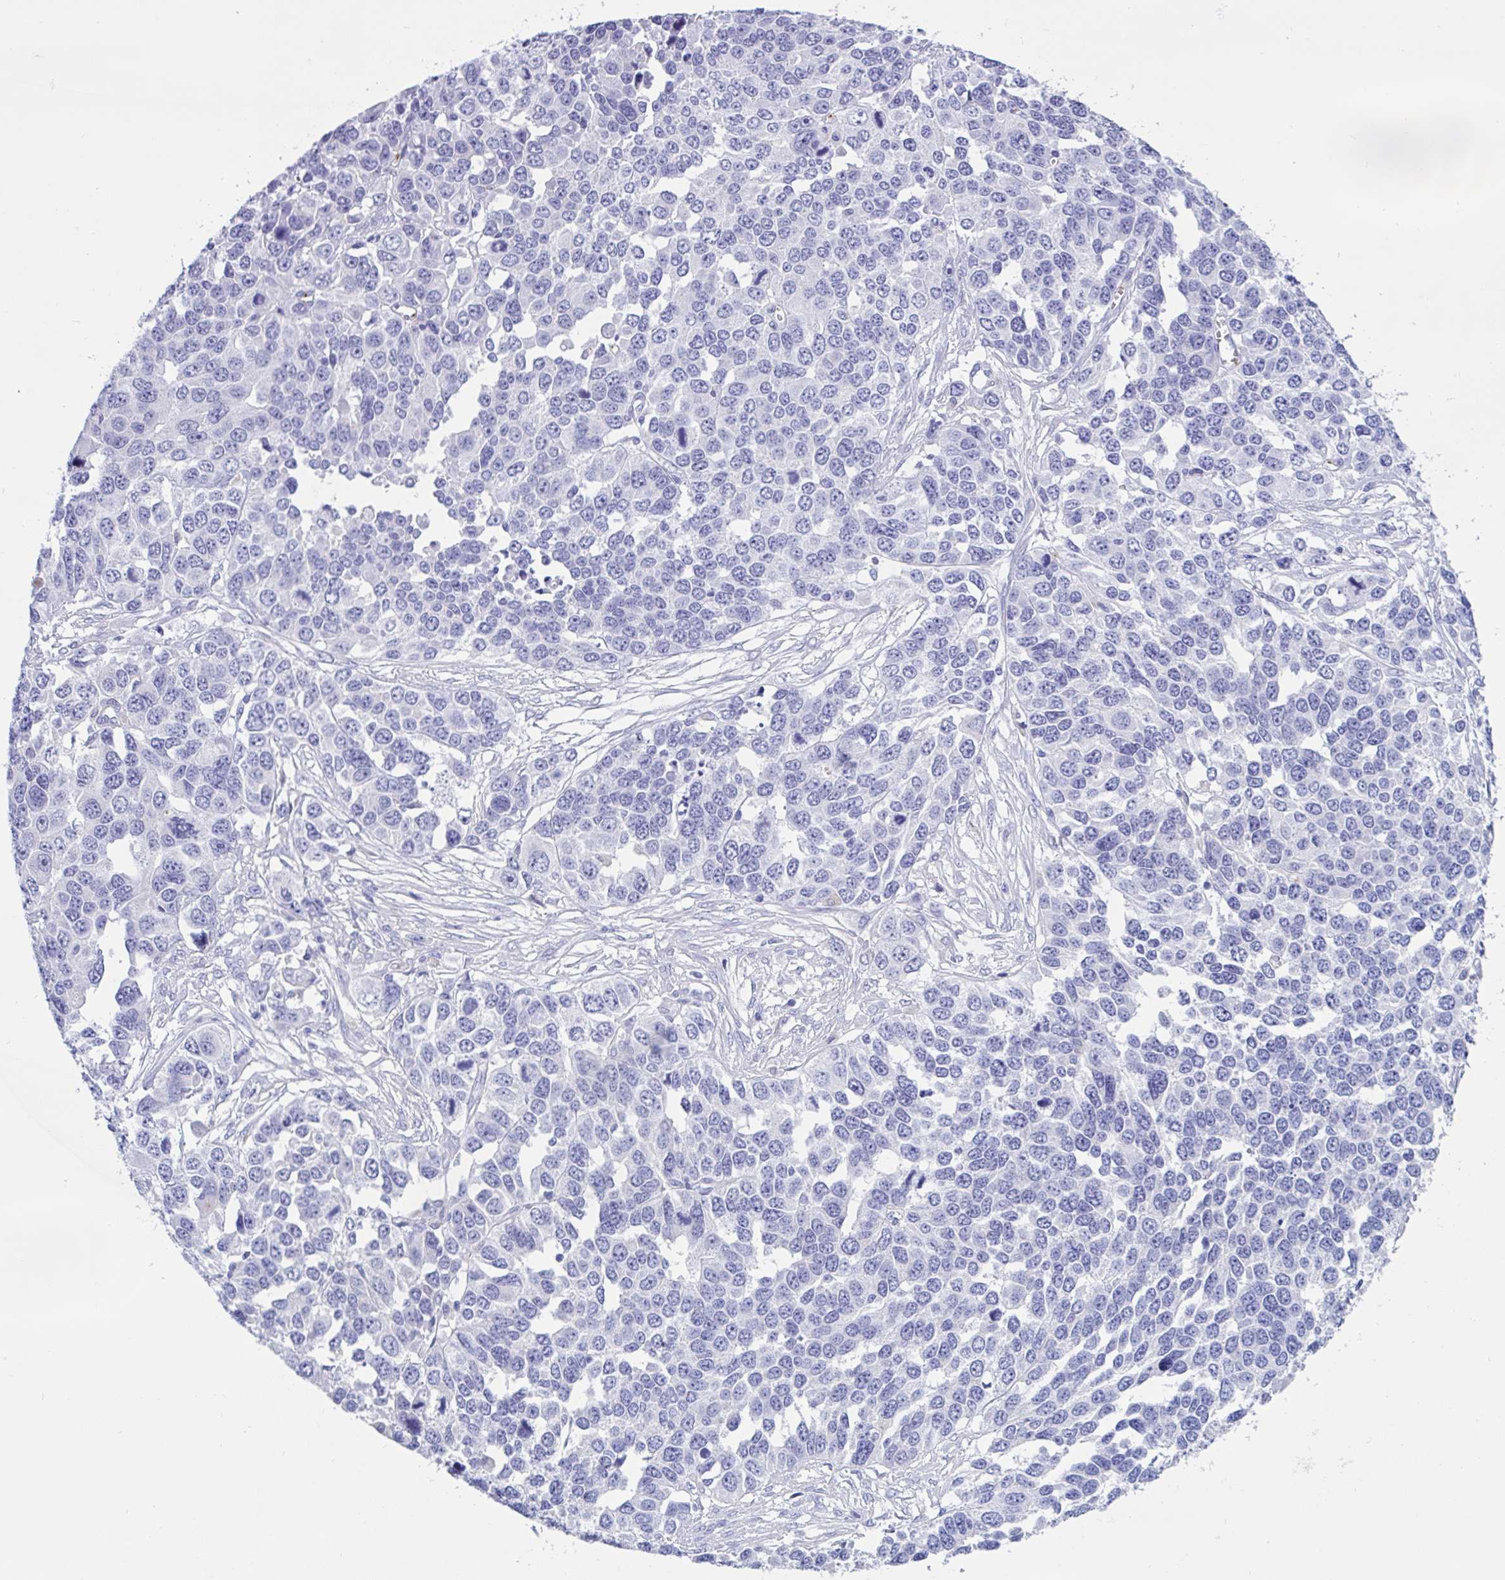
{"staining": {"intensity": "negative", "quantity": "none", "location": "none"}, "tissue": "ovarian cancer", "cell_type": "Tumor cells", "image_type": "cancer", "snomed": [{"axis": "morphology", "description": "Cystadenocarcinoma, serous, NOS"}, {"axis": "topography", "description": "Ovary"}], "caption": "A micrograph of human ovarian cancer is negative for staining in tumor cells.", "gene": "RPL22L1", "patient": {"sex": "female", "age": 76}}